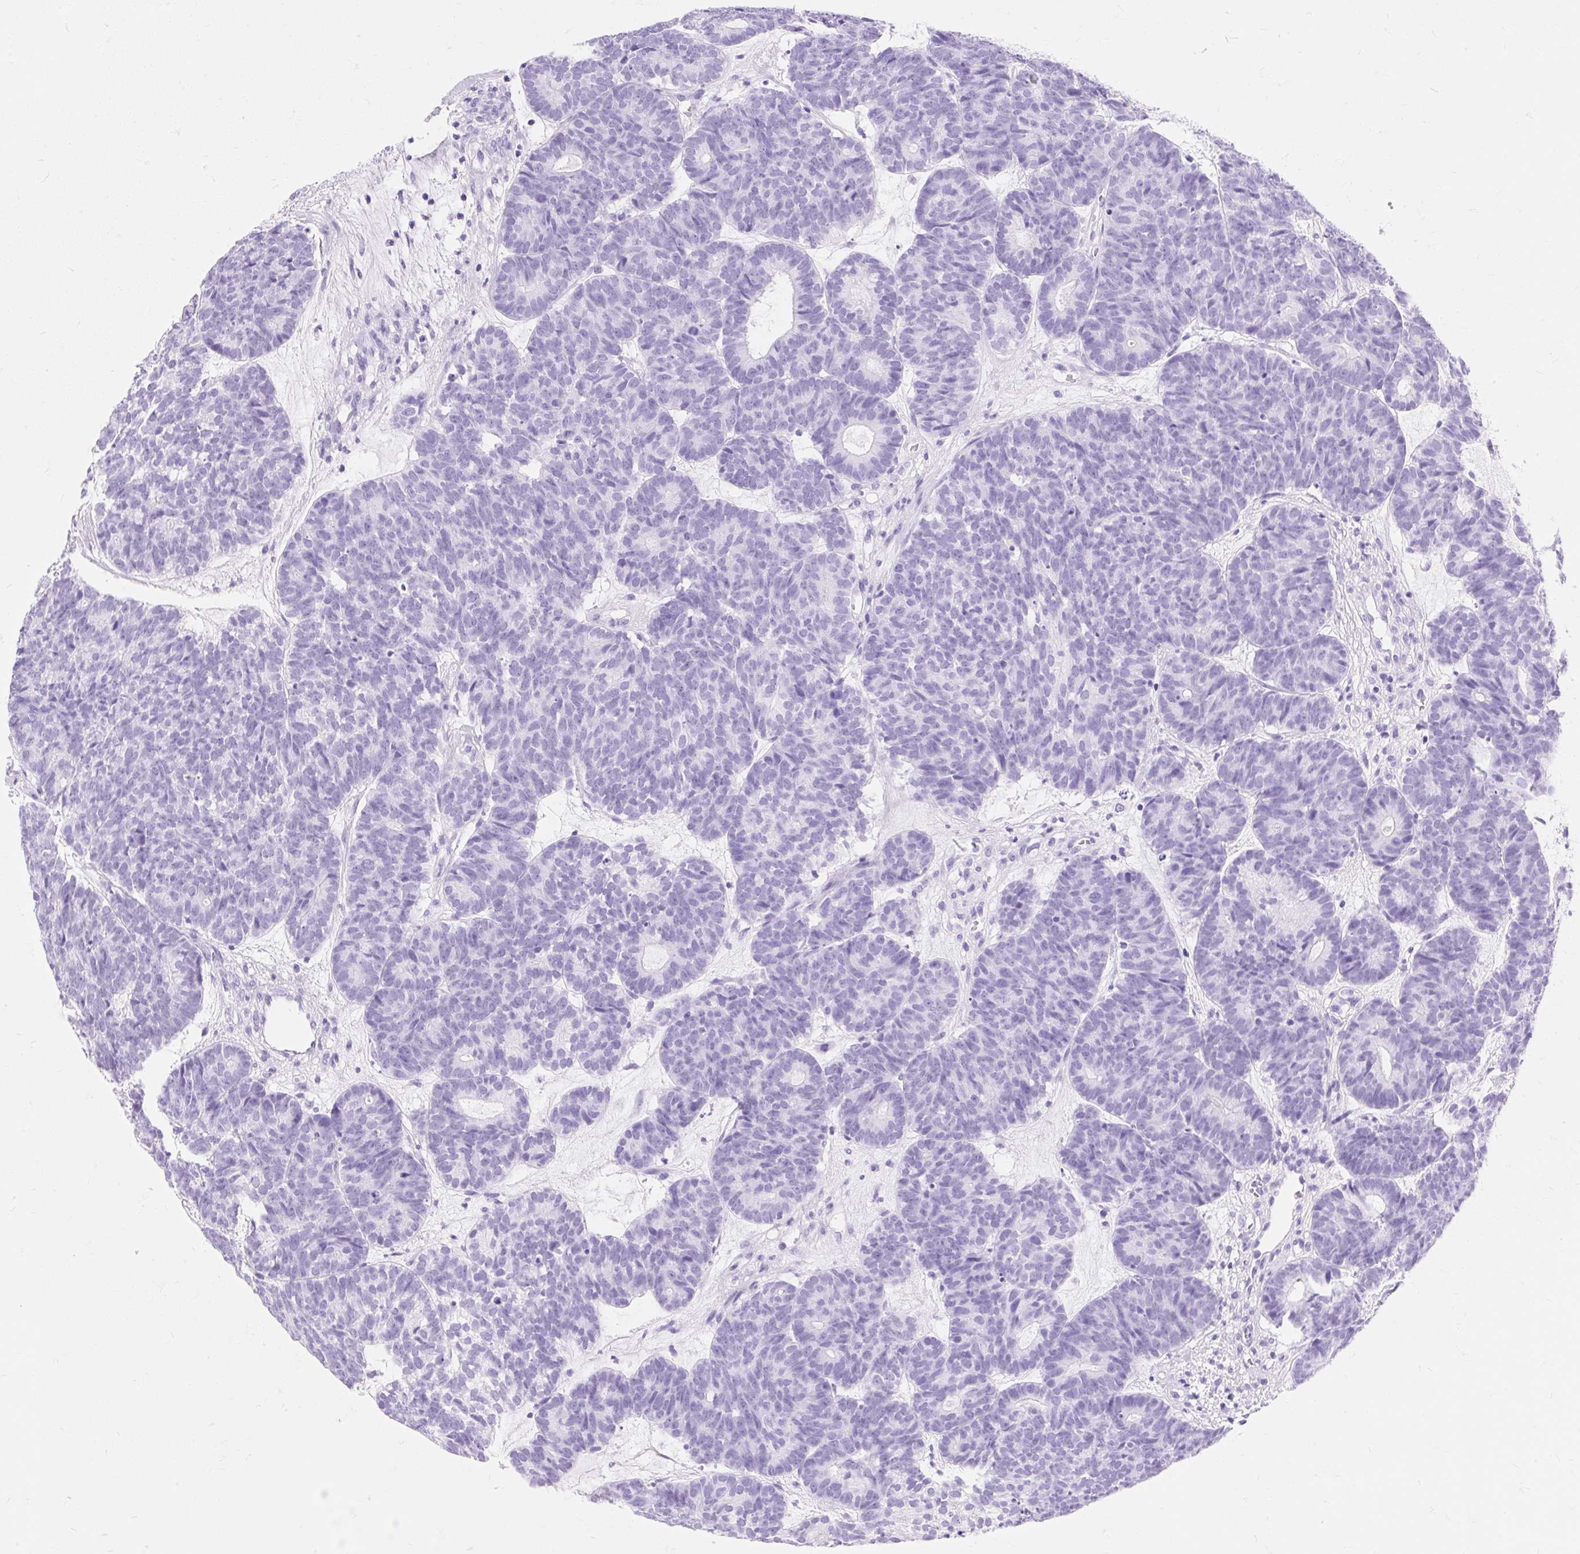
{"staining": {"intensity": "negative", "quantity": "none", "location": "none"}, "tissue": "head and neck cancer", "cell_type": "Tumor cells", "image_type": "cancer", "snomed": [{"axis": "morphology", "description": "Adenocarcinoma, NOS"}, {"axis": "topography", "description": "Head-Neck"}], "caption": "Immunohistochemistry (IHC) image of neoplastic tissue: human adenocarcinoma (head and neck) stained with DAB exhibits no significant protein positivity in tumor cells. (DAB (3,3'-diaminobenzidine) immunohistochemistry (IHC) visualized using brightfield microscopy, high magnification).", "gene": "MBP", "patient": {"sex": "female", "age": 81}}